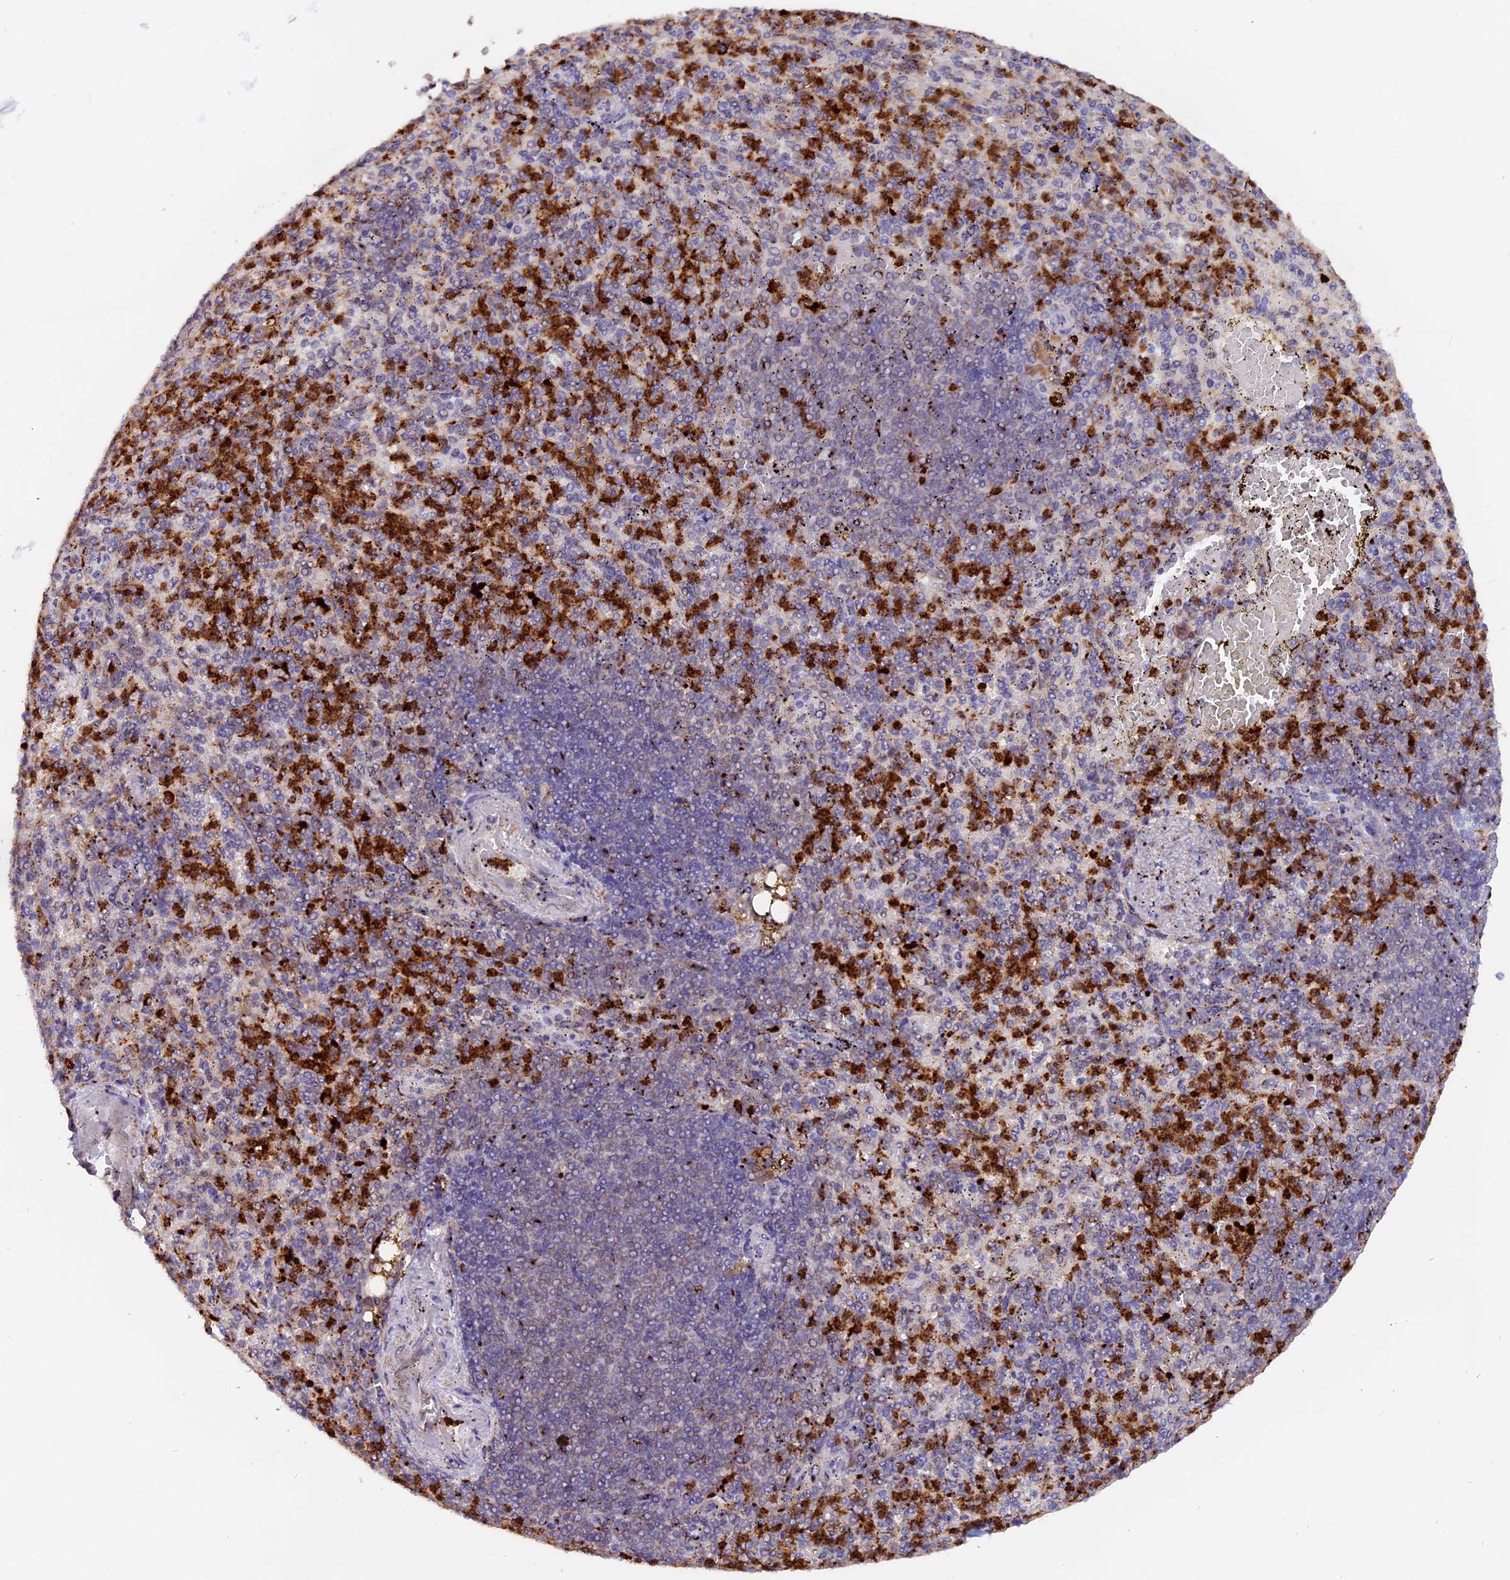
{"staining": {"intensity": "strong", "quantity": "25%-75%", "location": "cytoplasmic/membranous"}, "tissue": "spleen", "cell_type": "Cells in red pulp", "image_type": "normal", "snomed": [{"axis": "morphology", "description": "Normal tissue, NOS"}, {"axis": "topography", "description": "Spleen"}], "caption": "Immunohistochemistry (IHC) of benign human spleen shows high levels of strong cytoplasmic/membranous staining in about 25%-75% of cells in red pulp.", "gene": "FAM118B", "patient": {"sex": "female", "age": 74}}